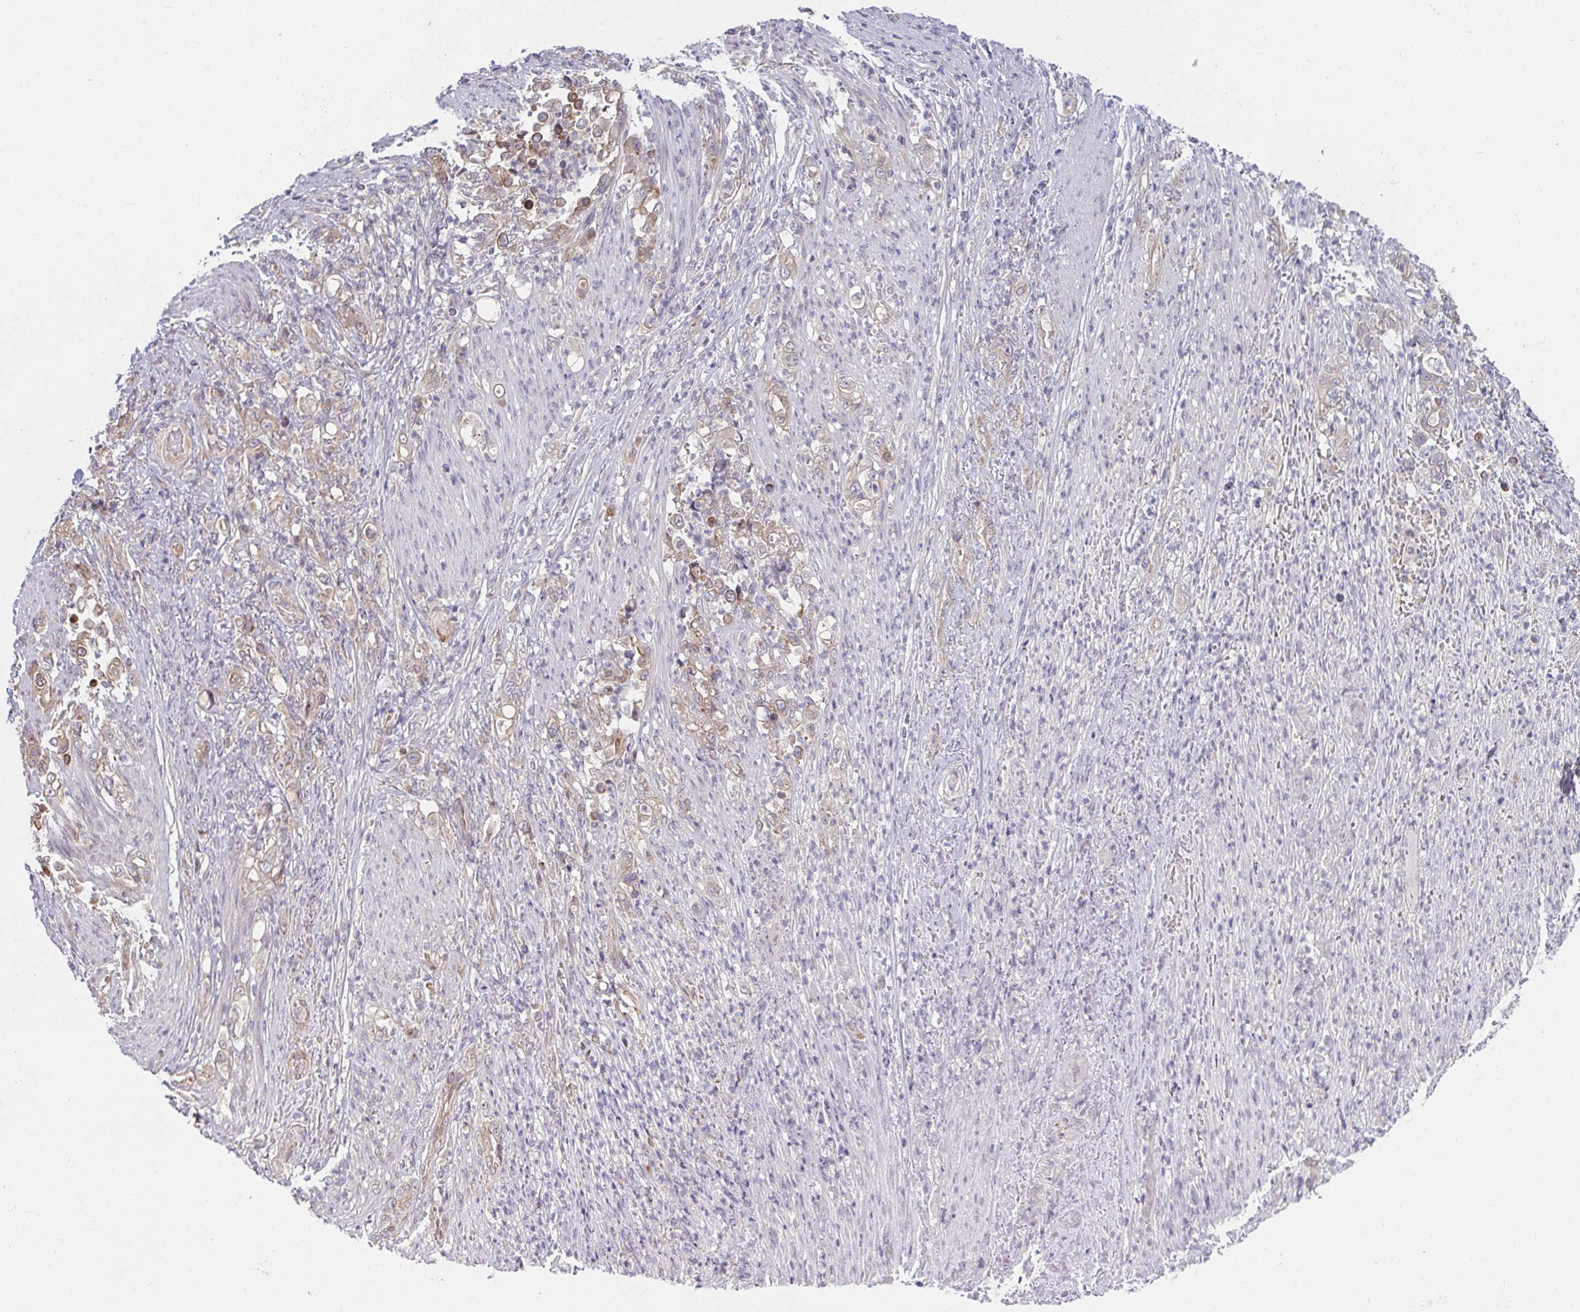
{"staining": {"intensity": "weak", "quantity": ">75%", "location": "cytoplasmic/membranous"}, "tissue": "stomach cancer", "cell_type": "Tumor cells", "image_type": "cancer", "snomed": [{"axis": "morphology", "description": "Normal tissue, NOS"}, {"axis": "morphology", "description": "Adenocarcinoma, NOS"}, {"axis": "topography", "description": "Stomach"}], "caption": "Stomach cancer (adenocarcinoma) tissue demonstrates weak cytoplasmic/membranous expression in about >75% of tumor cells, visualized by immunohistochemistry. (brown staining indicates protein expression, while blue staining denotes nuclei).", "gene": "CASP9", "patient": {"sex": "female", "age": 79}}